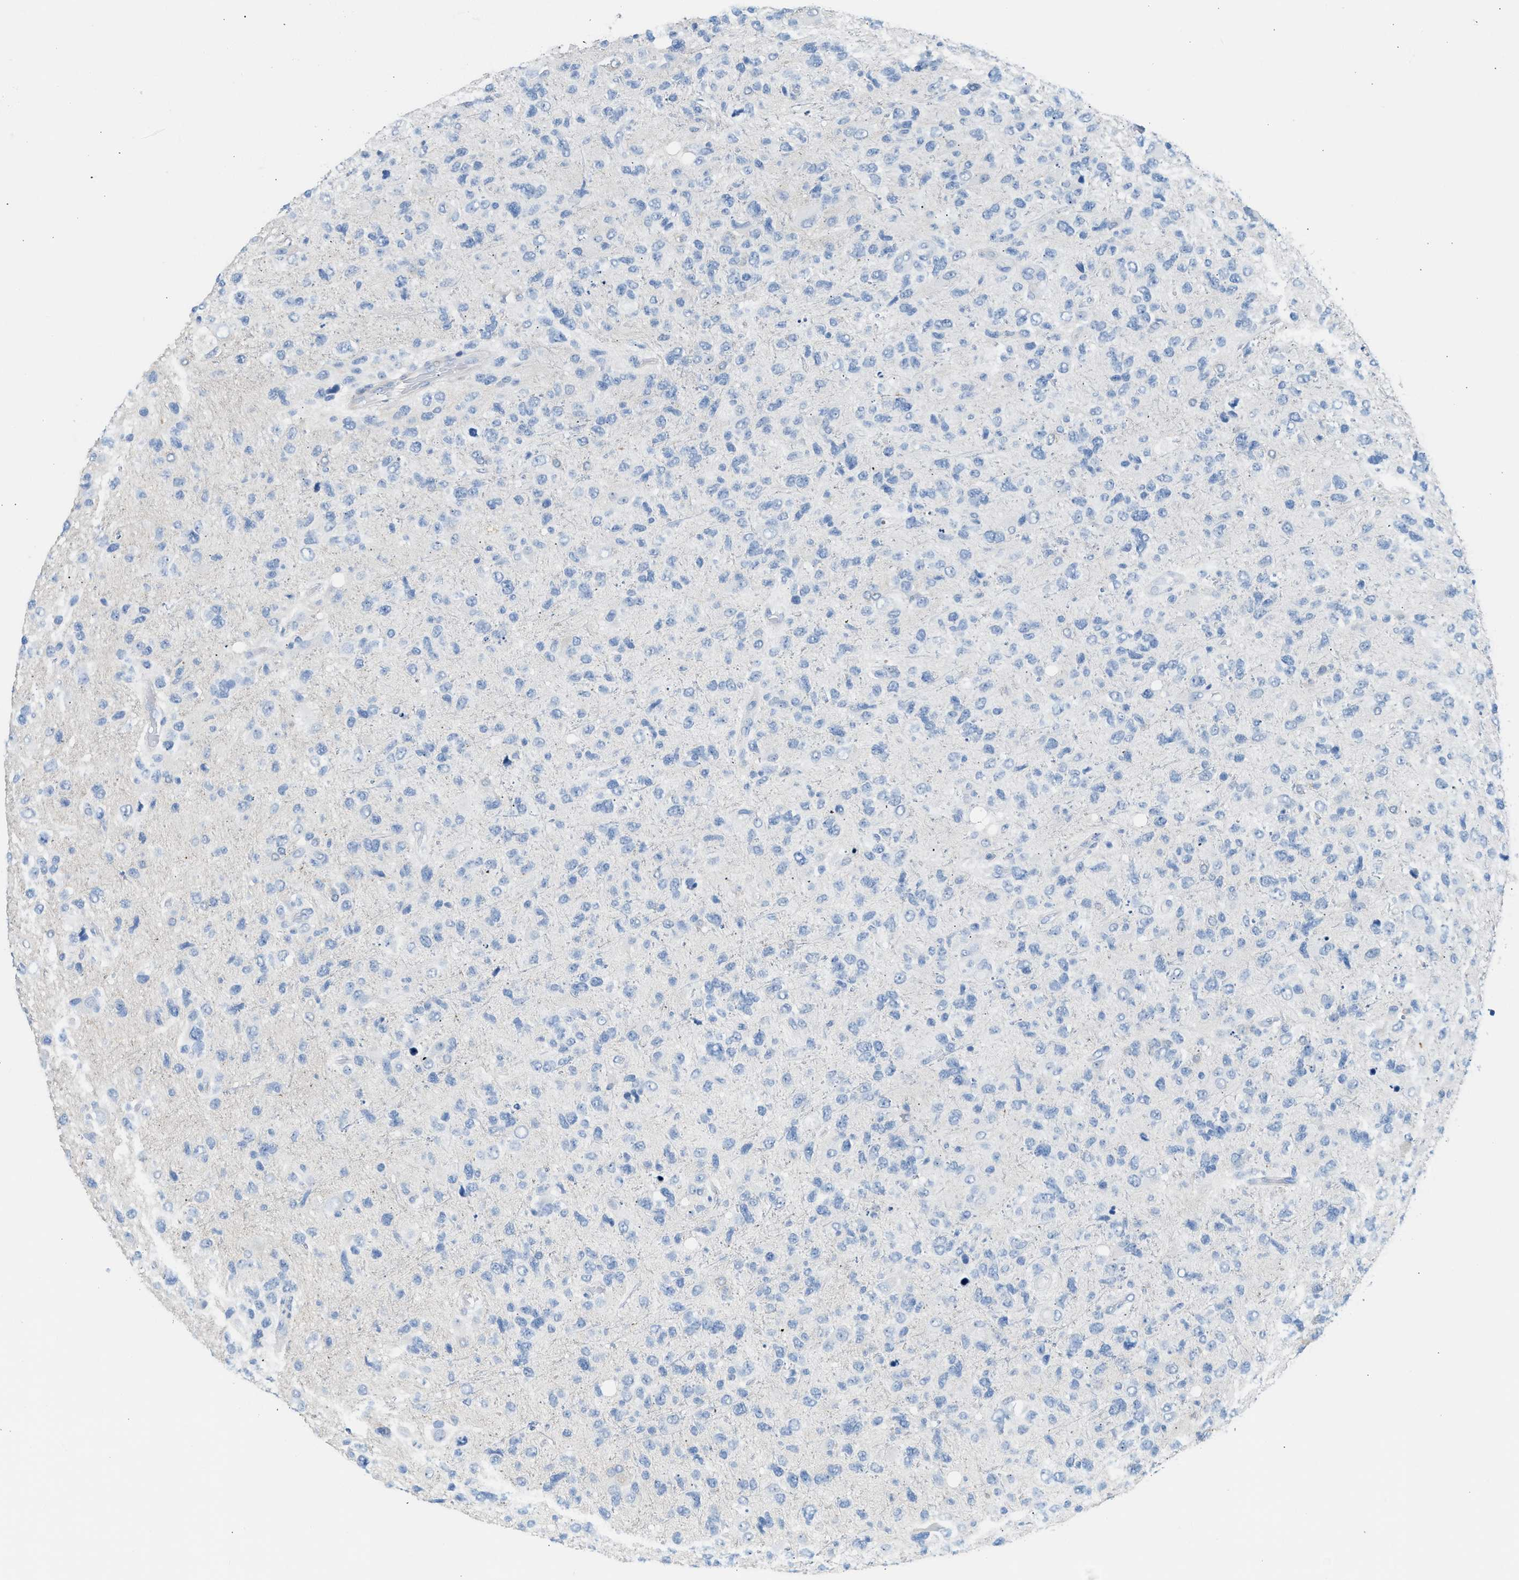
{"staining": {"intensity": "negative", "quantity": "none", "location": "none"}, "tissue": "glioma", "cell_type": "Tumor cells", "image_type": "cancer", "snomed": [{"axis": "morphology", "description": "Glioma, malignant, High grade"}, {"axis": "topography", "description": "Brain"}], "caption": "Immunohistochemistry (IHC) histopathology image of neoplastic tissue: human malignant glioma (high-grade) stained with DAB exhibits no significant protein expression in tumor cells. Nuclei are stained in blue.", "gene": "SPAM1", "patient": {"sex": "female", "age": 58}}